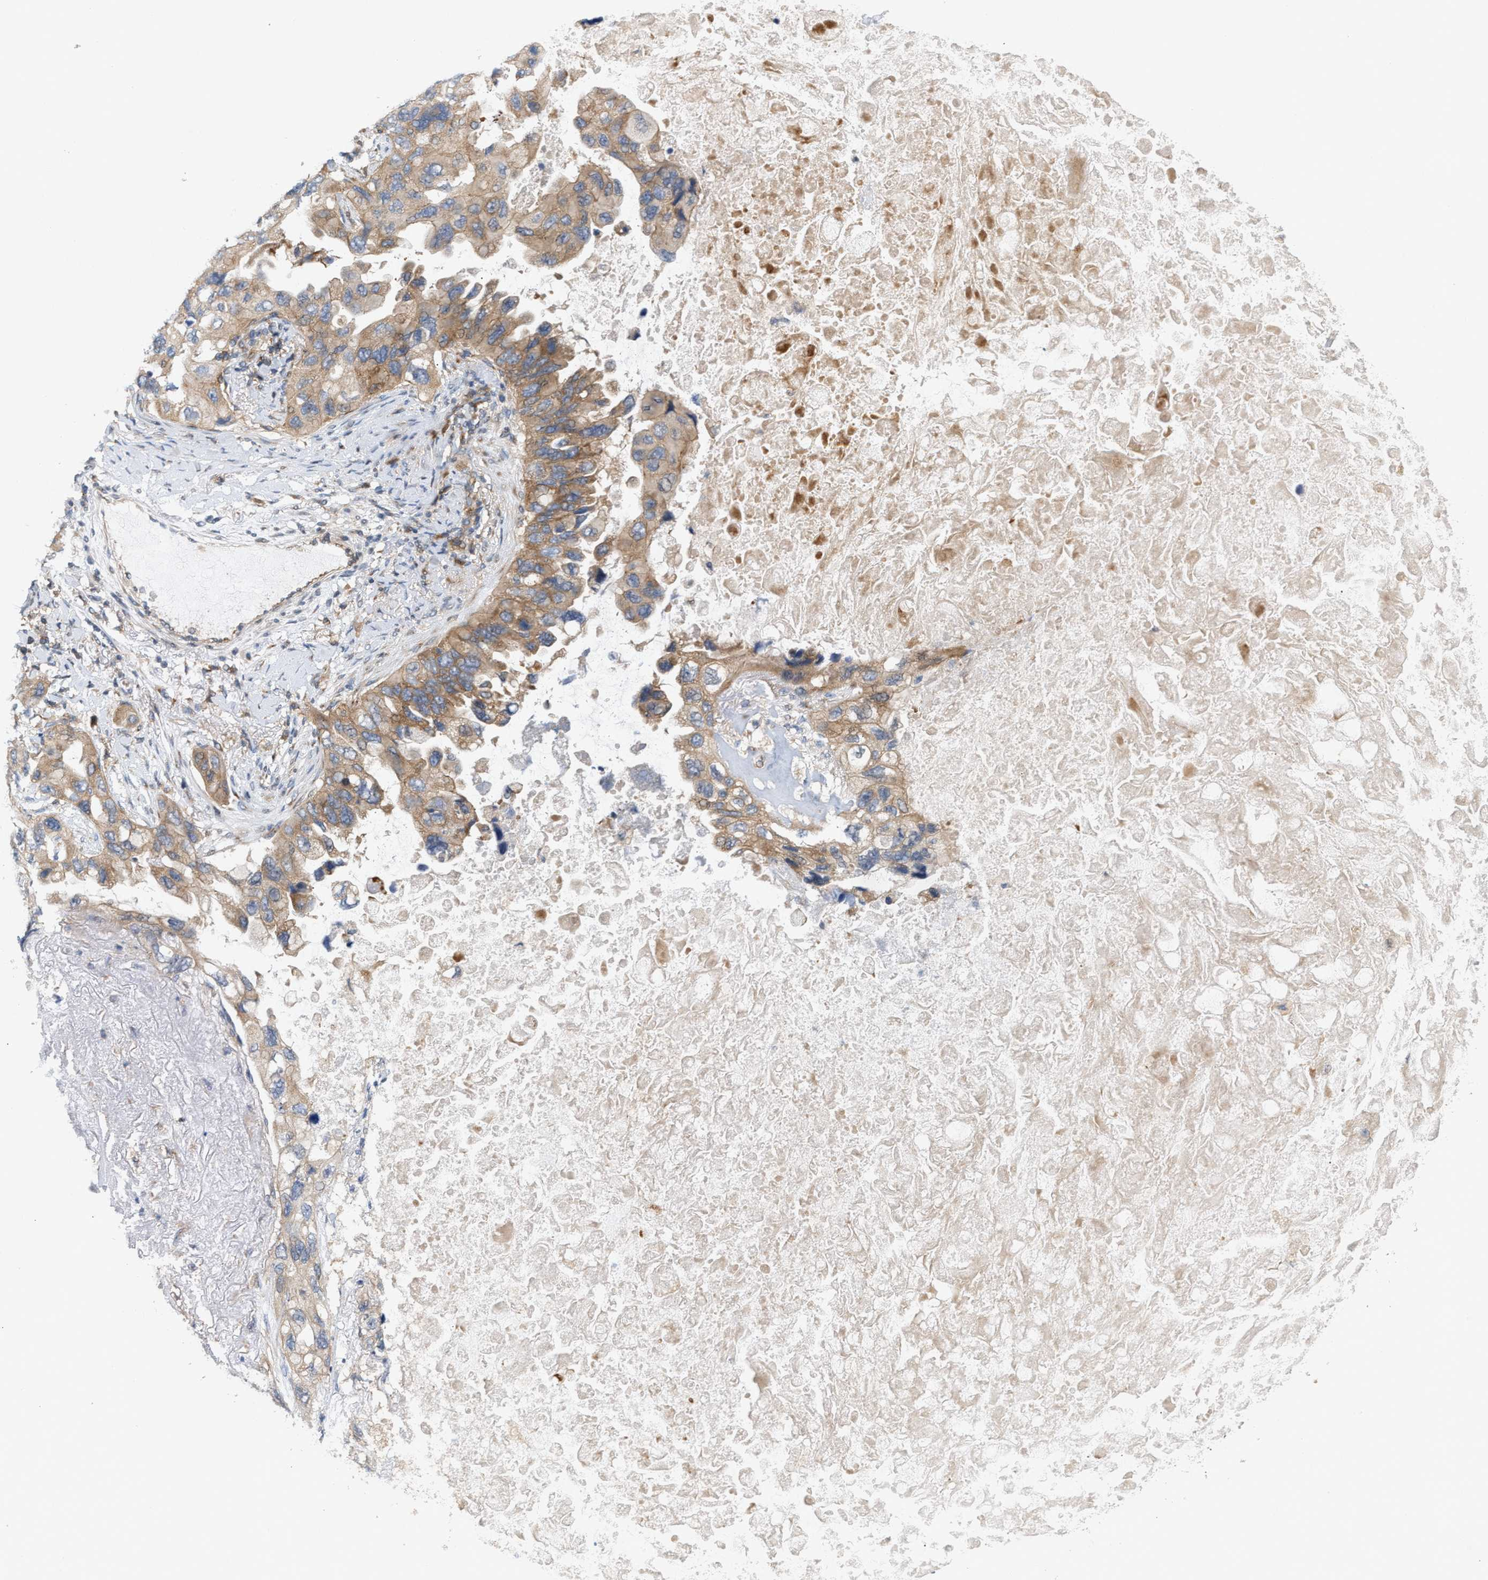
{"staining": {"intensity": "moderate", "quantity": "25%-75%", "location": "cytoplasmic/membranous"}, "tissue": "lung cancer", "cell_type": "Tumor cells", "image_type": "cancer", "snomed": [{"axis": "morphology", "description": "Squamous cell carcinoma, NOS"}, {"axis": "topography", "description": "Lung"}], "caption": "Protein analysis of lung cancer (squamous cell carcinoma) tissue exhibits moderate cytoplasmic/membranous positivity in approximately 25%-75% of tumor cells. The staining was performed using DAB (3,3'-diaminobenzidine), with brown indicating positive protein expression. Nuclei are stained blue with hematoxylin.", "gene": "DBNL", "patient": {"sex": "female", "age": 73}}